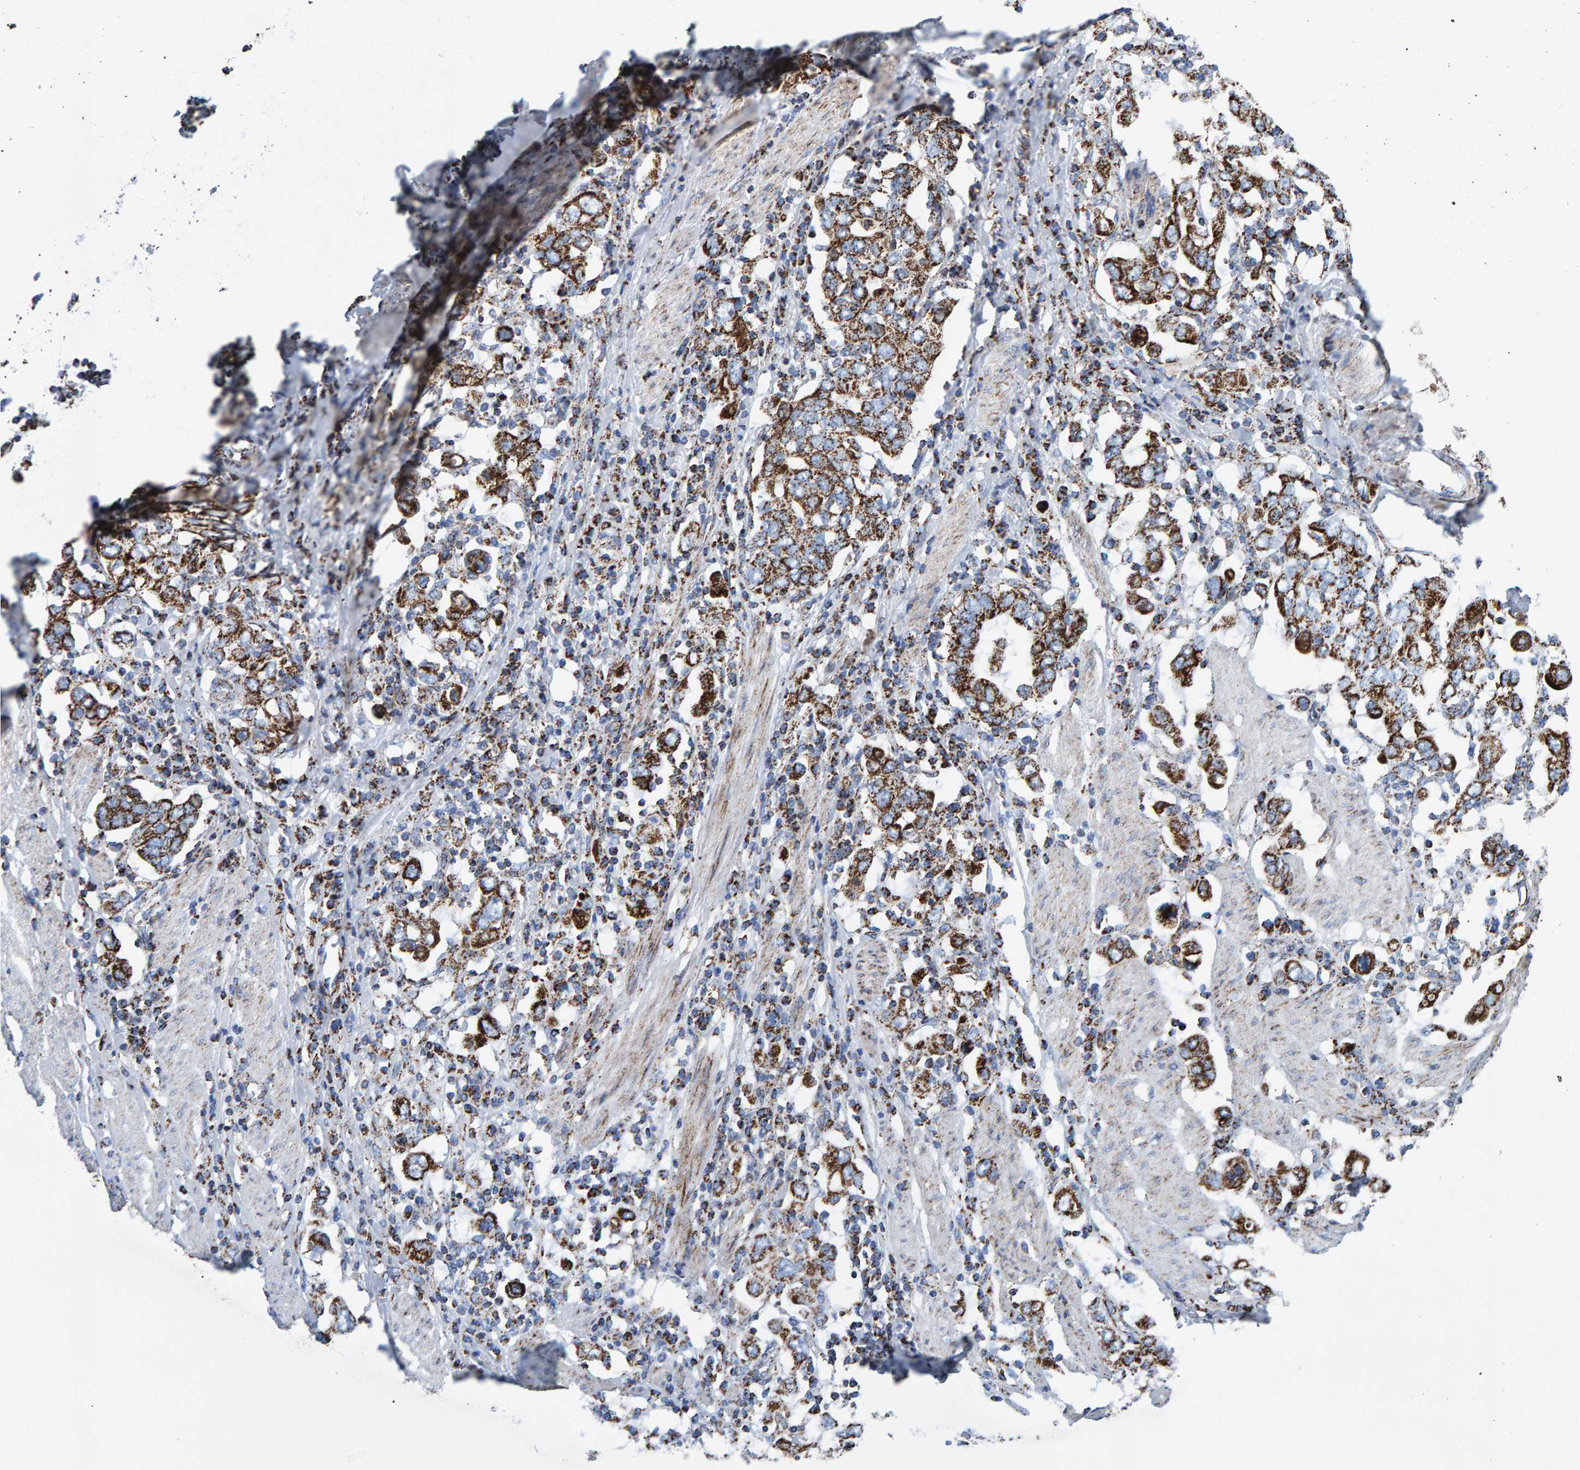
{"staining": {"intensity": "strong", "quantity": ">75%", "location": "cytoplasmic/membranous"}, "tissue": "stomach cancer", "cell_type": "Tumor cells", "image_type": "cancer", "snomed": [{"axis": "morphology", "description": "Adenocarcinoma, NOS"}, {"axis": "topography", "description": "Stomach, upper"}], "caption": "DAB (3,3'-diaminobenzidine) immunohistochemical staining of human stomach cancer demonstrates strong cytoplasmic/membranous protein staining in about >75% of tumor cells. The staining is performed using DAB (3,3'-diaminobenzidine) brown chromogen to label protein expression. The nuclei are counter-stained blue using hematoxylin.", "gene": "ENSG00000262660", "patient": {"sex": "male", "age": 62}}